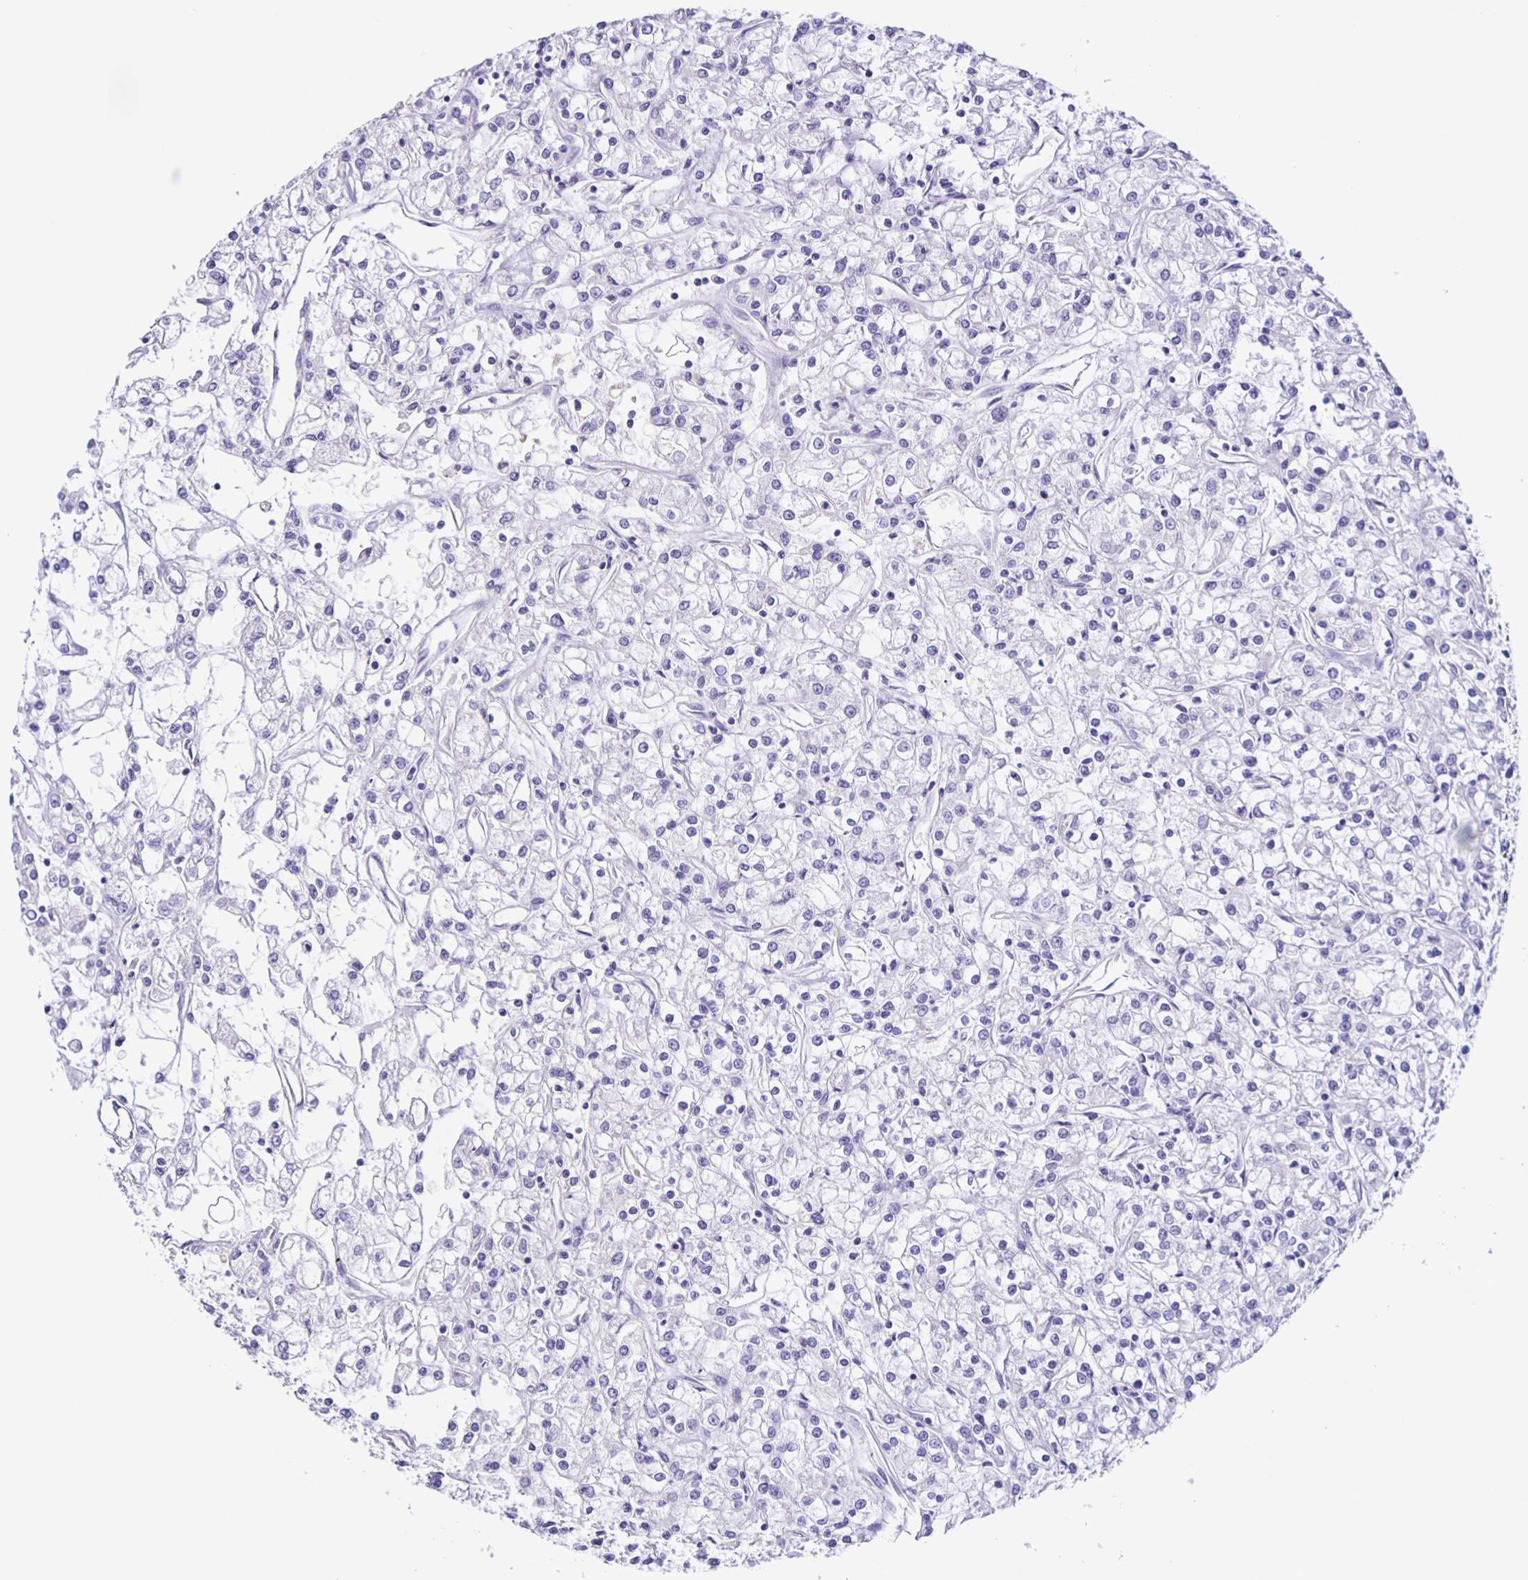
{"staining": {"intensity": "negative", "quantity": "none", "location": "none"}, "tissue": "renal cancer", "cell_type": "Tumor cells", "image_type": "cancer", "snomed": [{"axis": "morphology", "description": "Adenocarcinoma, NOS"}, {"axis": "topography", "description": "Kidney"}], "caption": "Immunohistochemistry (IHC) micrograph of neoplastic tissue: renal cancer stained with DAB reveals no significant protein staining in tumor cells. (Stains: DAB (3,3'-diaminobenzidine) immunohistochemistry with hematoxylin counter stain, Microscopy: brightfield microscopy at high magnification).", "gene": "SLC12A3", "patient": {"sex": "female", "age": 59}}